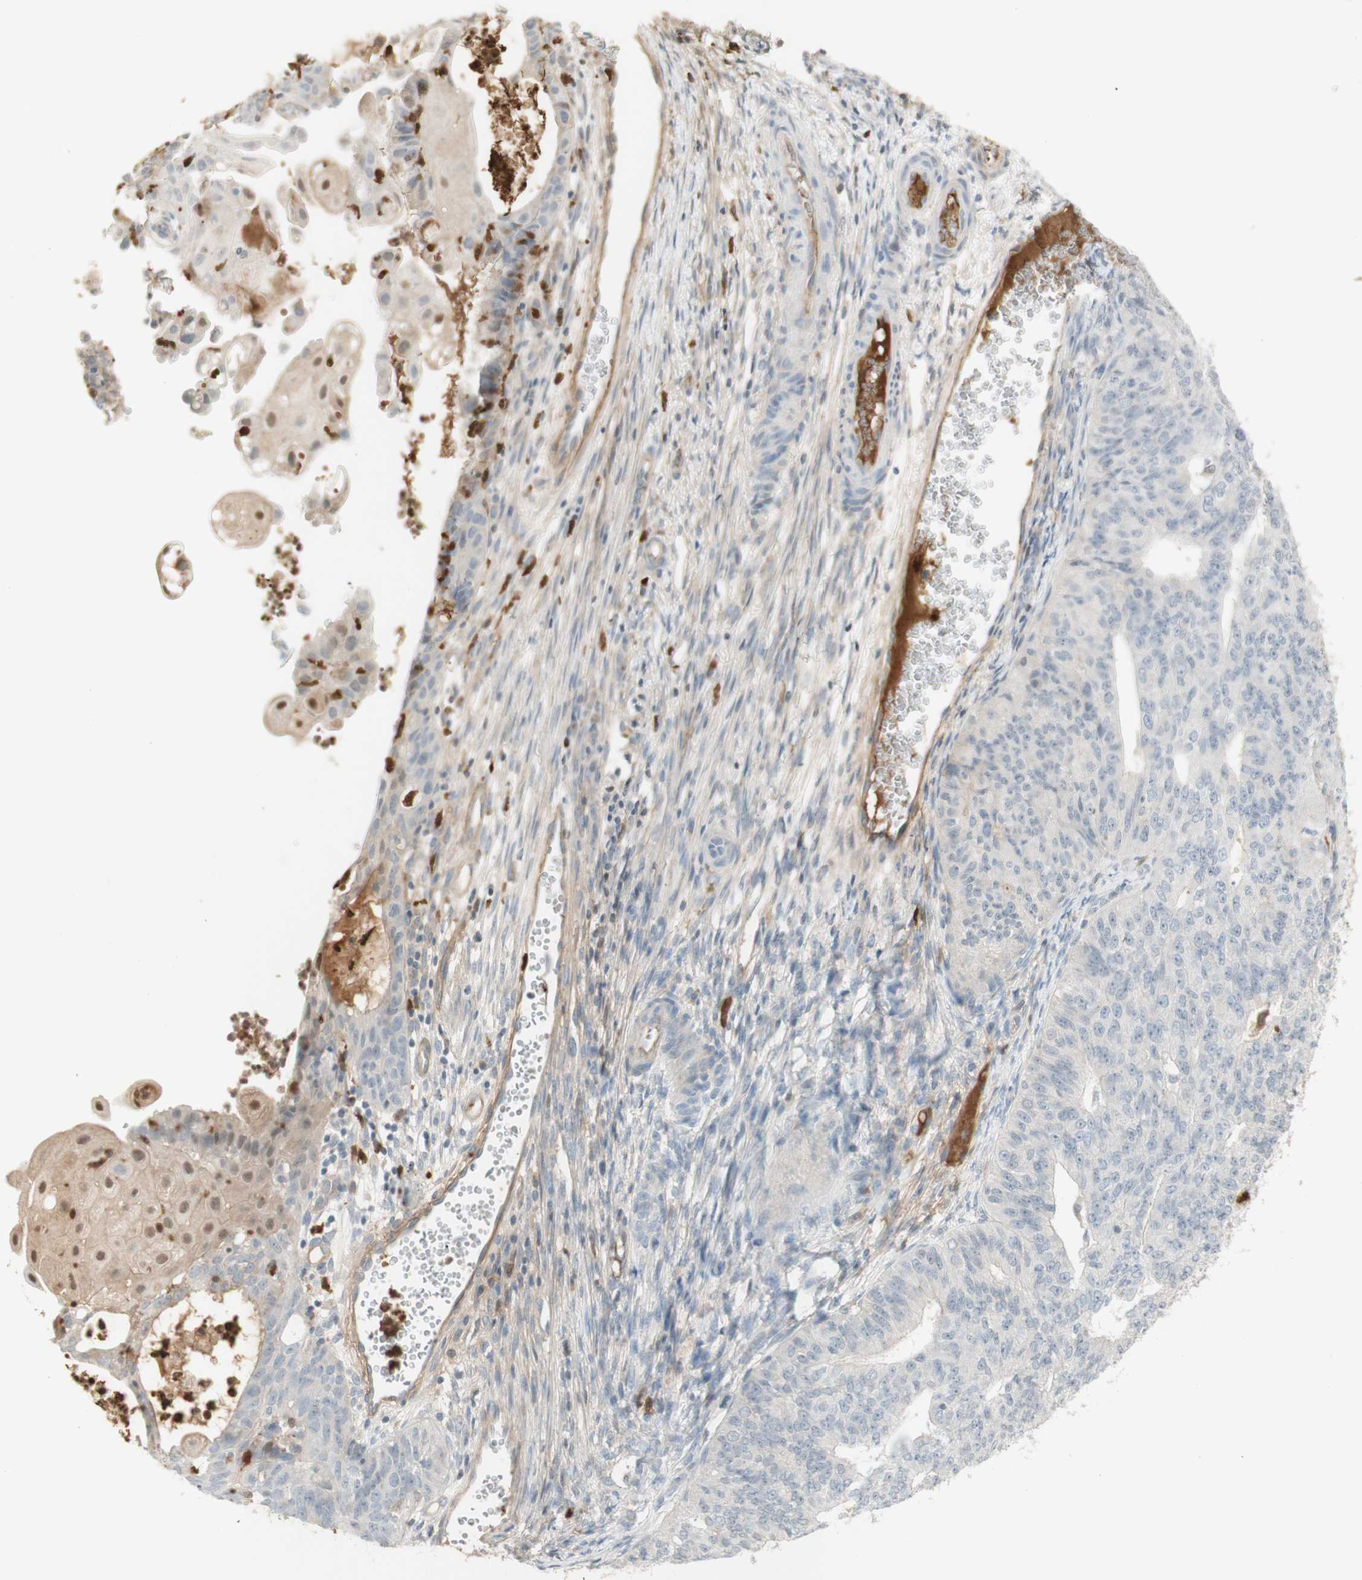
{"staining": {"intensity": "weak", "quantity": "<25%", "location": "cytoplasmic/membranous"}, "tissue": "endometrial cancer", "cell_type": "Tumor cells", "image_type": "cancer", "snomed": [{"axis": "morphology", "description": "Adenocarcinoma, NOS"}, {"axis": "topography", "description": "Endometrium"}], "caption": "Endometrial cancer (adenocarcinoma) stained for a protein using immunohistochemistry reveals no positivity tumor cells.", "gene": "NID1", "patient": {"sex": "female", "age": 32}}